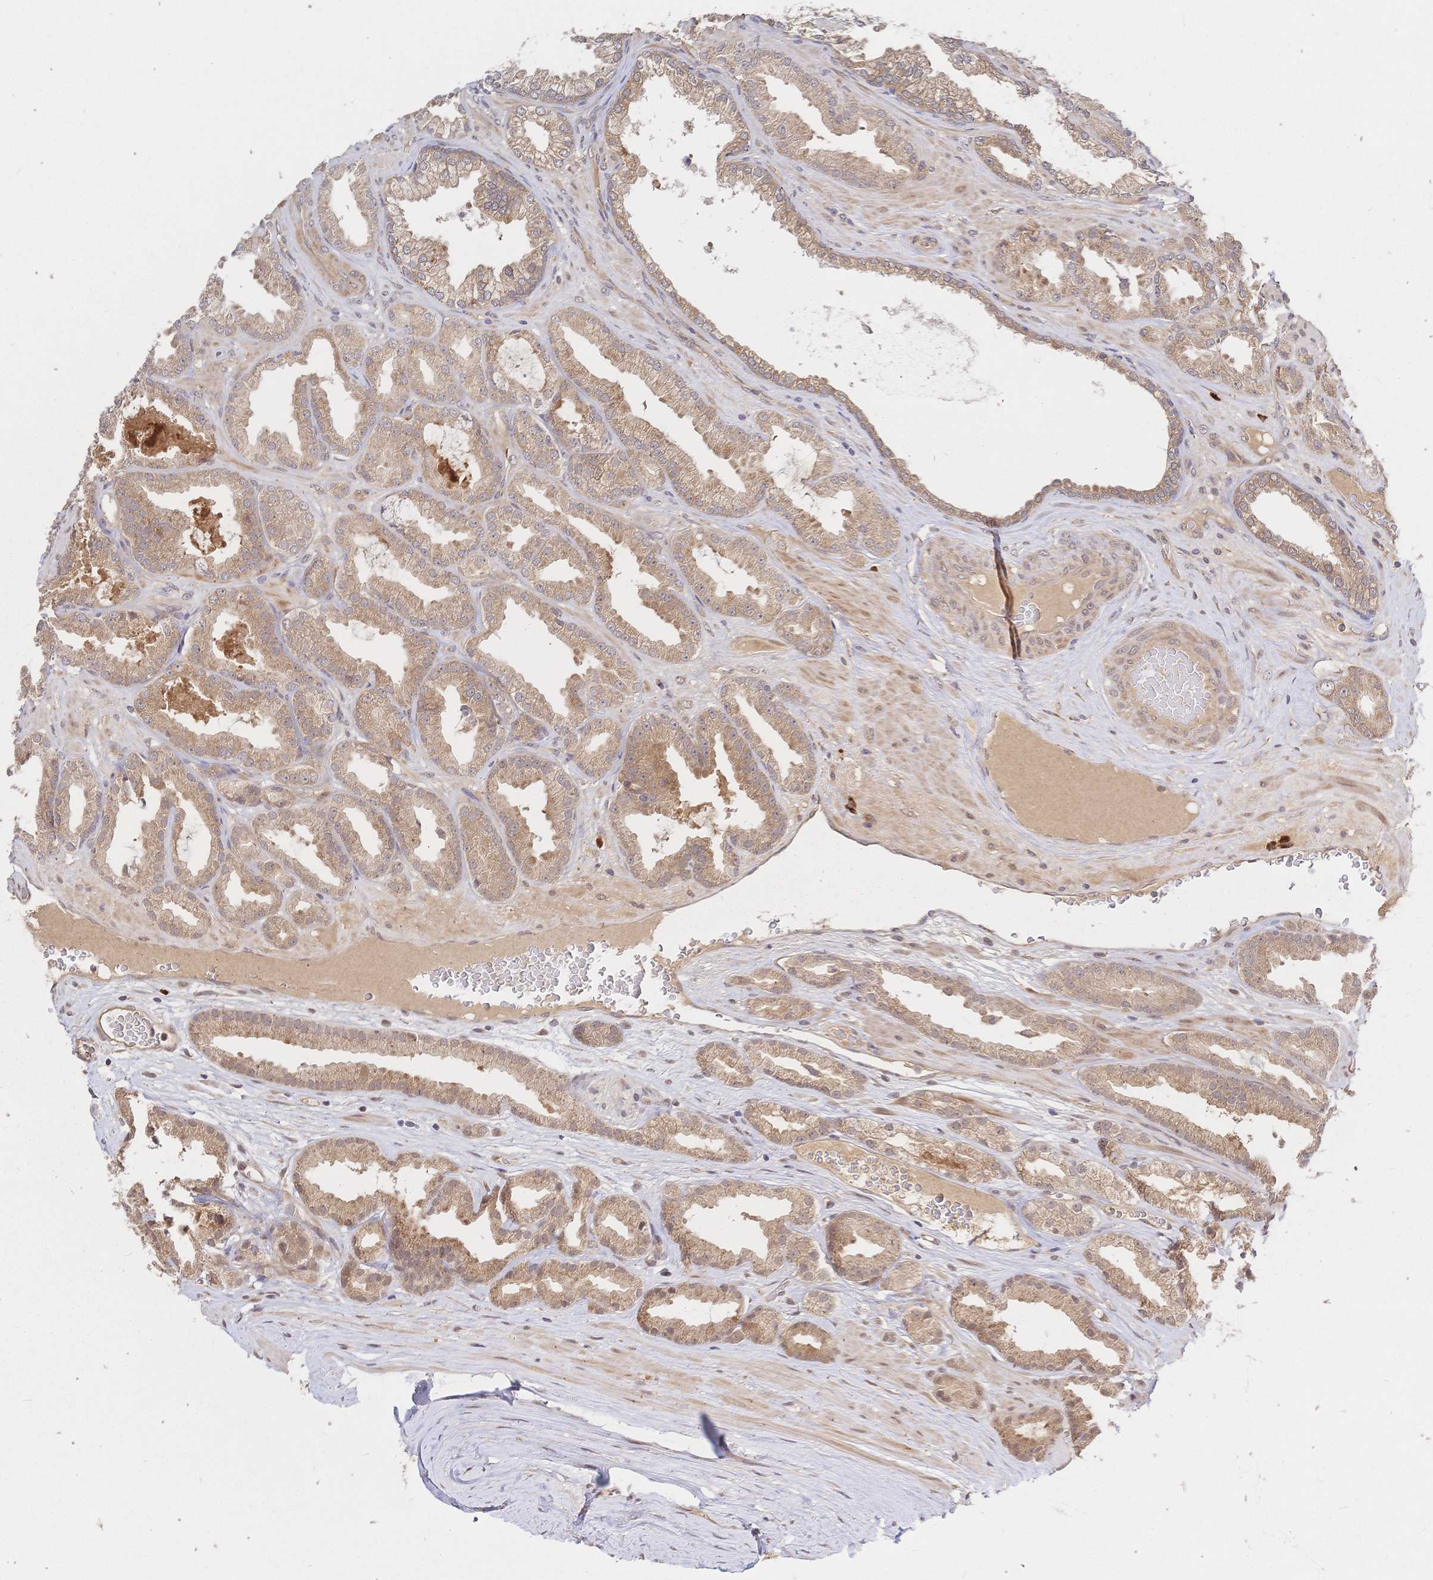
{"staining": {"intensity": "moderate", "quantity": ">75%", "location": "cytoplasmic/membranous"}, "tissue": "prostate cancer", "cell_type": "Tumor cells", "image_type": "cancer", "snomed": [{"axis": "morphology", "description": "Adenocarcinoma, Low grade"}, {"axis": "topography", "description": "Prostate"}], "caption": "IHC image of human adenocarcinoma (low-grade) (prostate) stained for a protein (brown), which reveals medium levels of moderate cytoplasmic/membranous expression in about >75% of tumor cells.", "gene": "LMO4", "patient": {"sex": "male", "age": 61}}